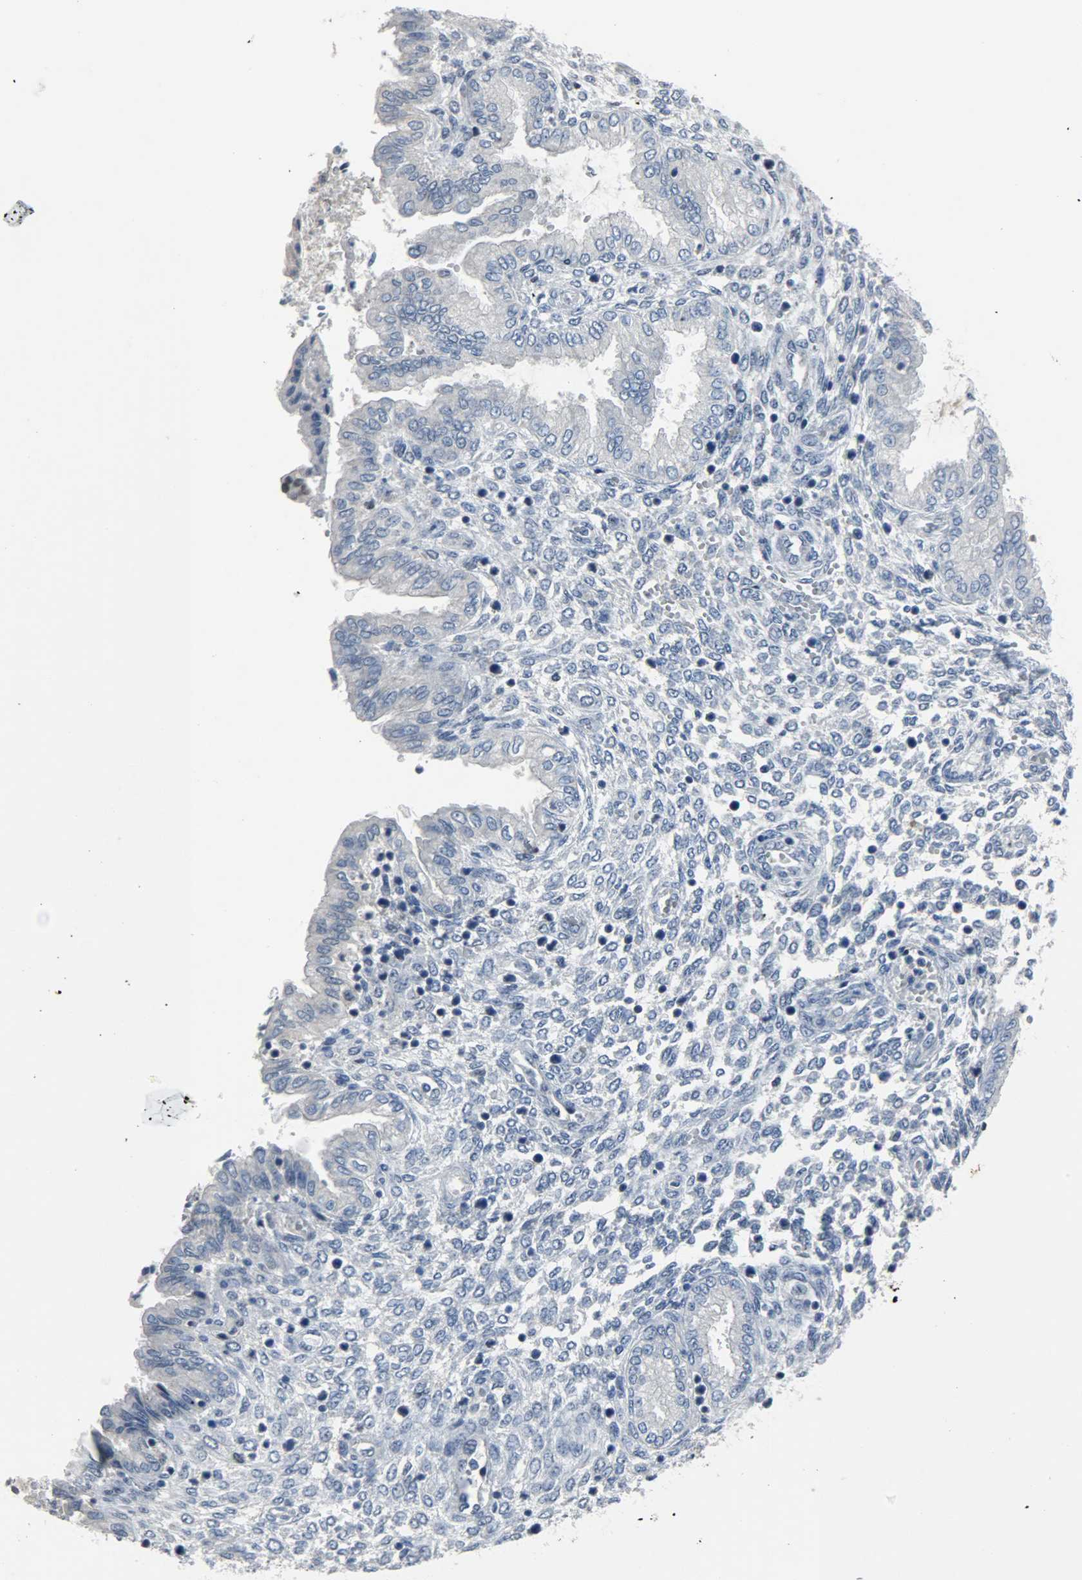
{"staining": {"intensity": "negative", "quantity": "none", "location": "none"}, "tissue": "endometrium", "cell_type": "Cells in endometrial stroma", "image_type": "normal", "snomed": [{"axis": "morphology", "description": "Normal tissue, NOS"}, {"axis": "topography", "description": "Endometrium"}], "caption": "DAB immunohistochemical staining of benign human endometrium shows no significant expression in cells in endometrial stroma.", "gene": "PPARG", "patient": {"sex": "female", "age": 33}}